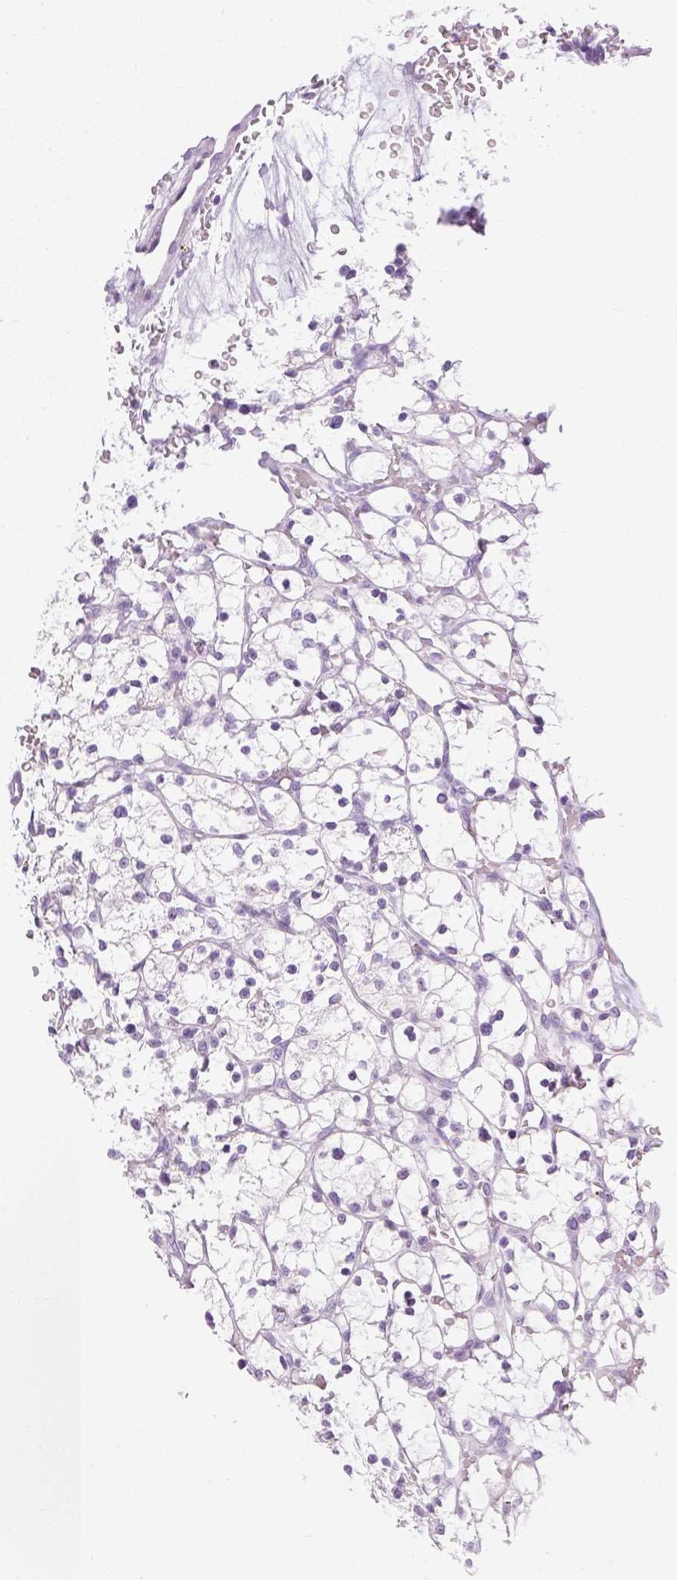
{"staining": {"intensity": "negative", "quantity": "none", "location": "none"}, "tissue": "renal cancer", "cell_type": "Tumor cells", "image_type": "cancer", "snomed": [{"axis": "morphology", "description": "Adenocarcinoma, NOS"}, {"axis": "topography", "description": "Kidney"}], "caption": "The micrograph displays no staining of tumor cells in renal adenocarcinoma.", "gene": "LGSN", "patient": {"sex": "female", "age": 64}}